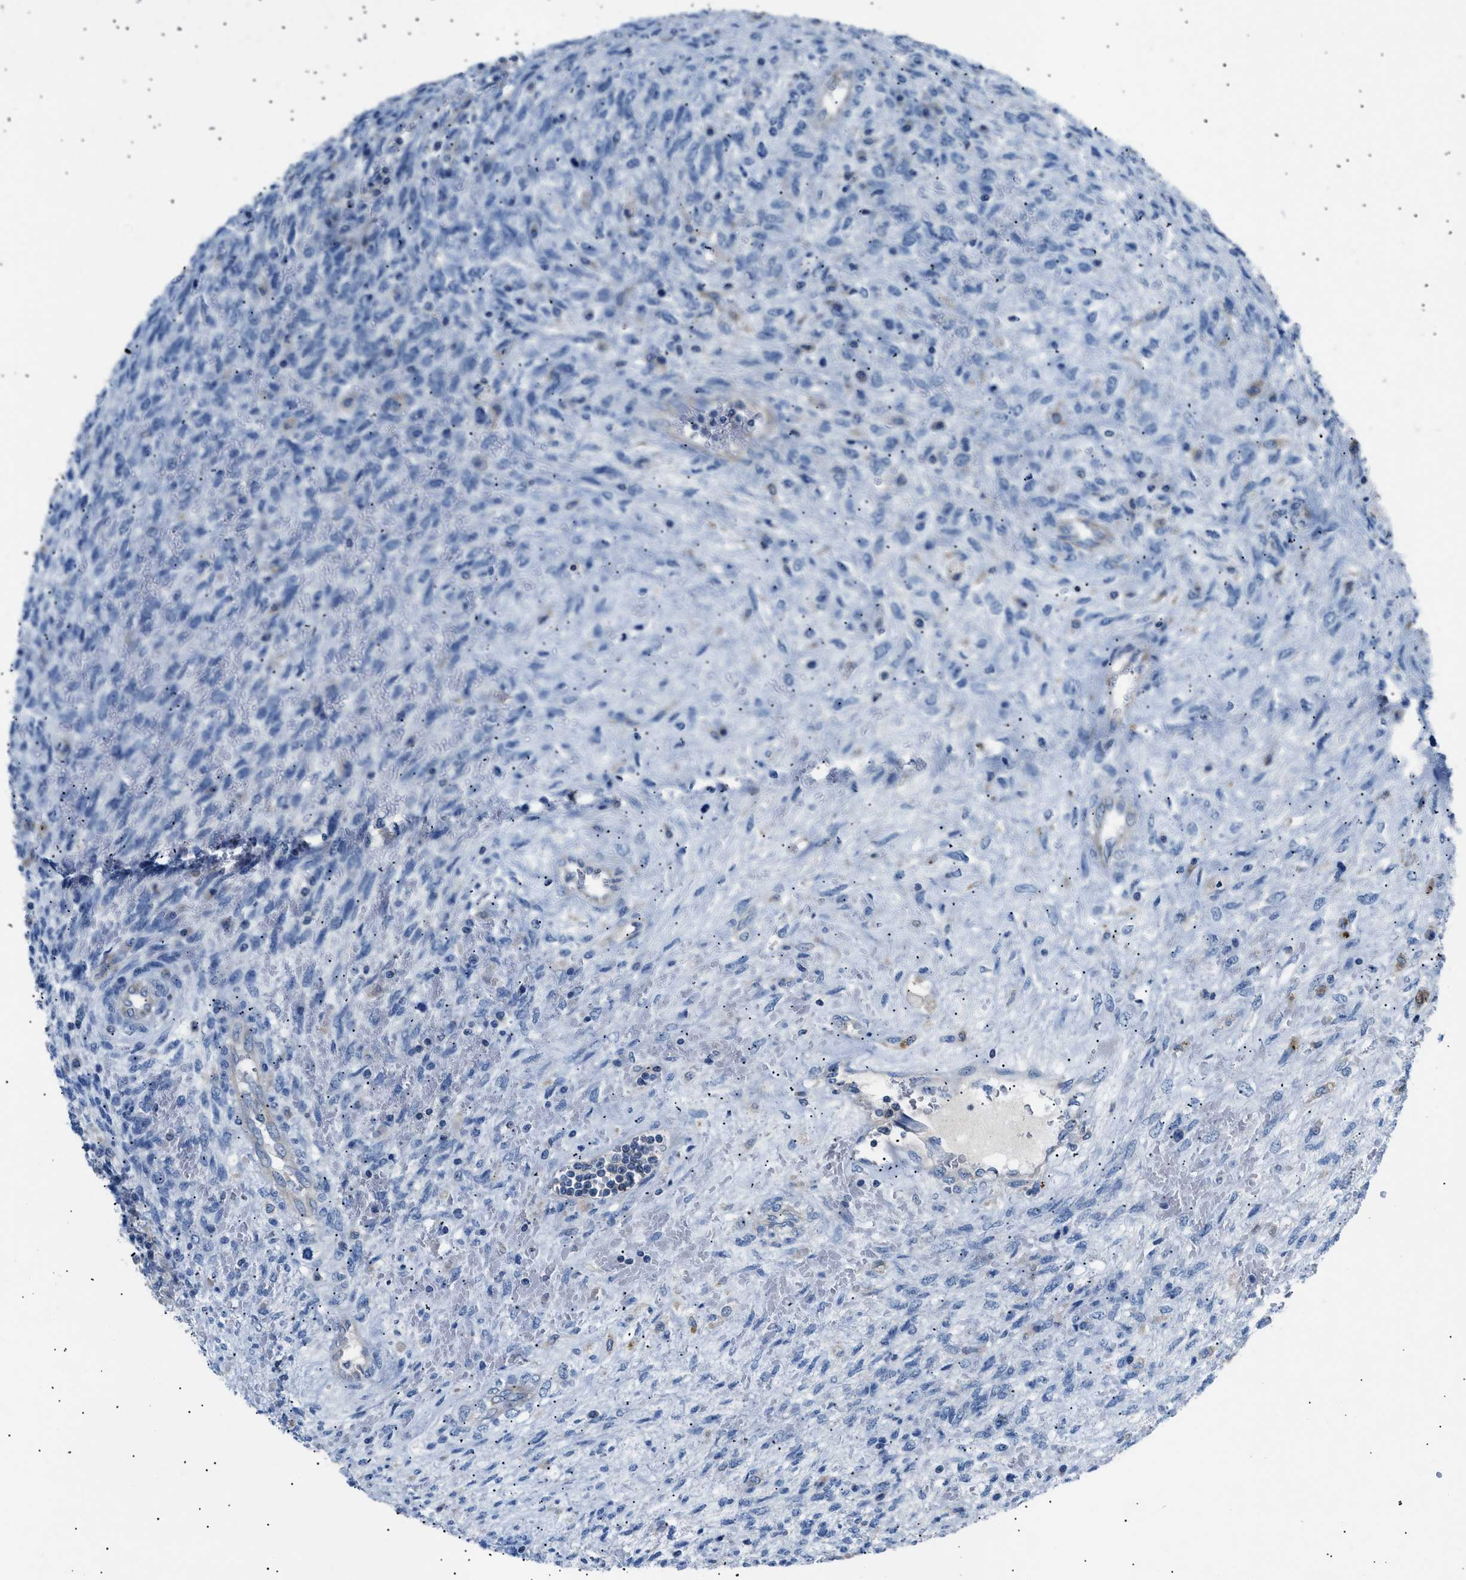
{"staining": {"intensity": "negative", "quantity": "none", "location": "none"}, "tissue": "testis cancer", "cell_type": "Tumor cells", "image_type": "cancer", "snomed": [{"axis": "morphology", "description": "Carcinoma, Embryonal, NOS"}, {"axis": "topography", "description": "Testis"}], "caption": "An immunohistochemistry (IHC) image of testis cancer is shown. There is no staining in tumor cells of testis cancer.", "gene": "ILDR1", "patient": {"sex": "male", "age": 26}}